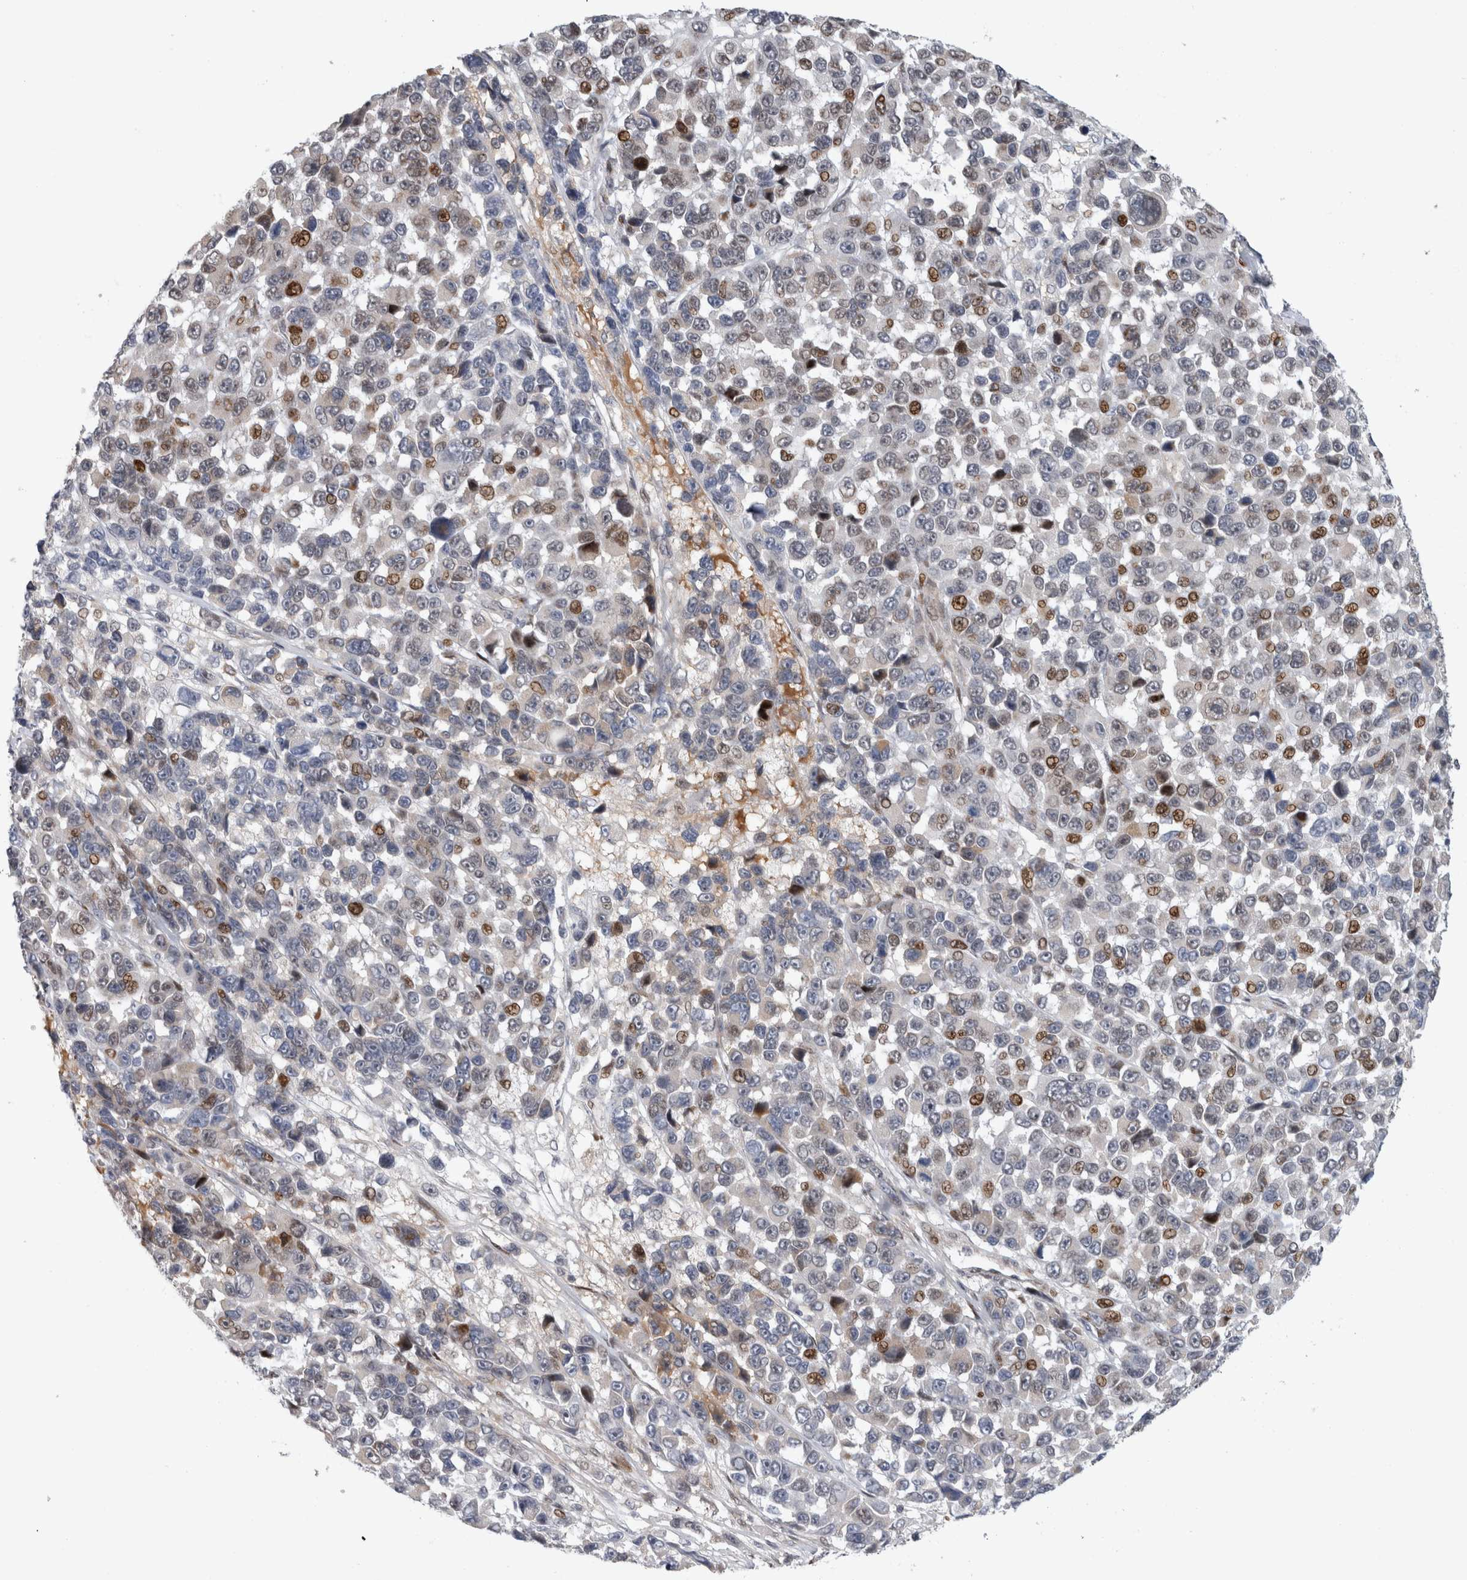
{"staining": {"intensity": "moderate", "quantity": "25%-75%", "location": "nuclear"}, "tissue": "melanoma", "cell_type": "Tumor cells", "image_type": "cancer", "snomed": [{"axis": "morphology", "description": "Malignant melanoma, NOS"}, {"axis": "topography", "description": "Skin"}], "caption": "Malignant melanoma stained for a protein exhibits moderate nuclear positivity in tumor cells.", "gene": "RBM48", "patient": {"sex": "male", "age": 53}}